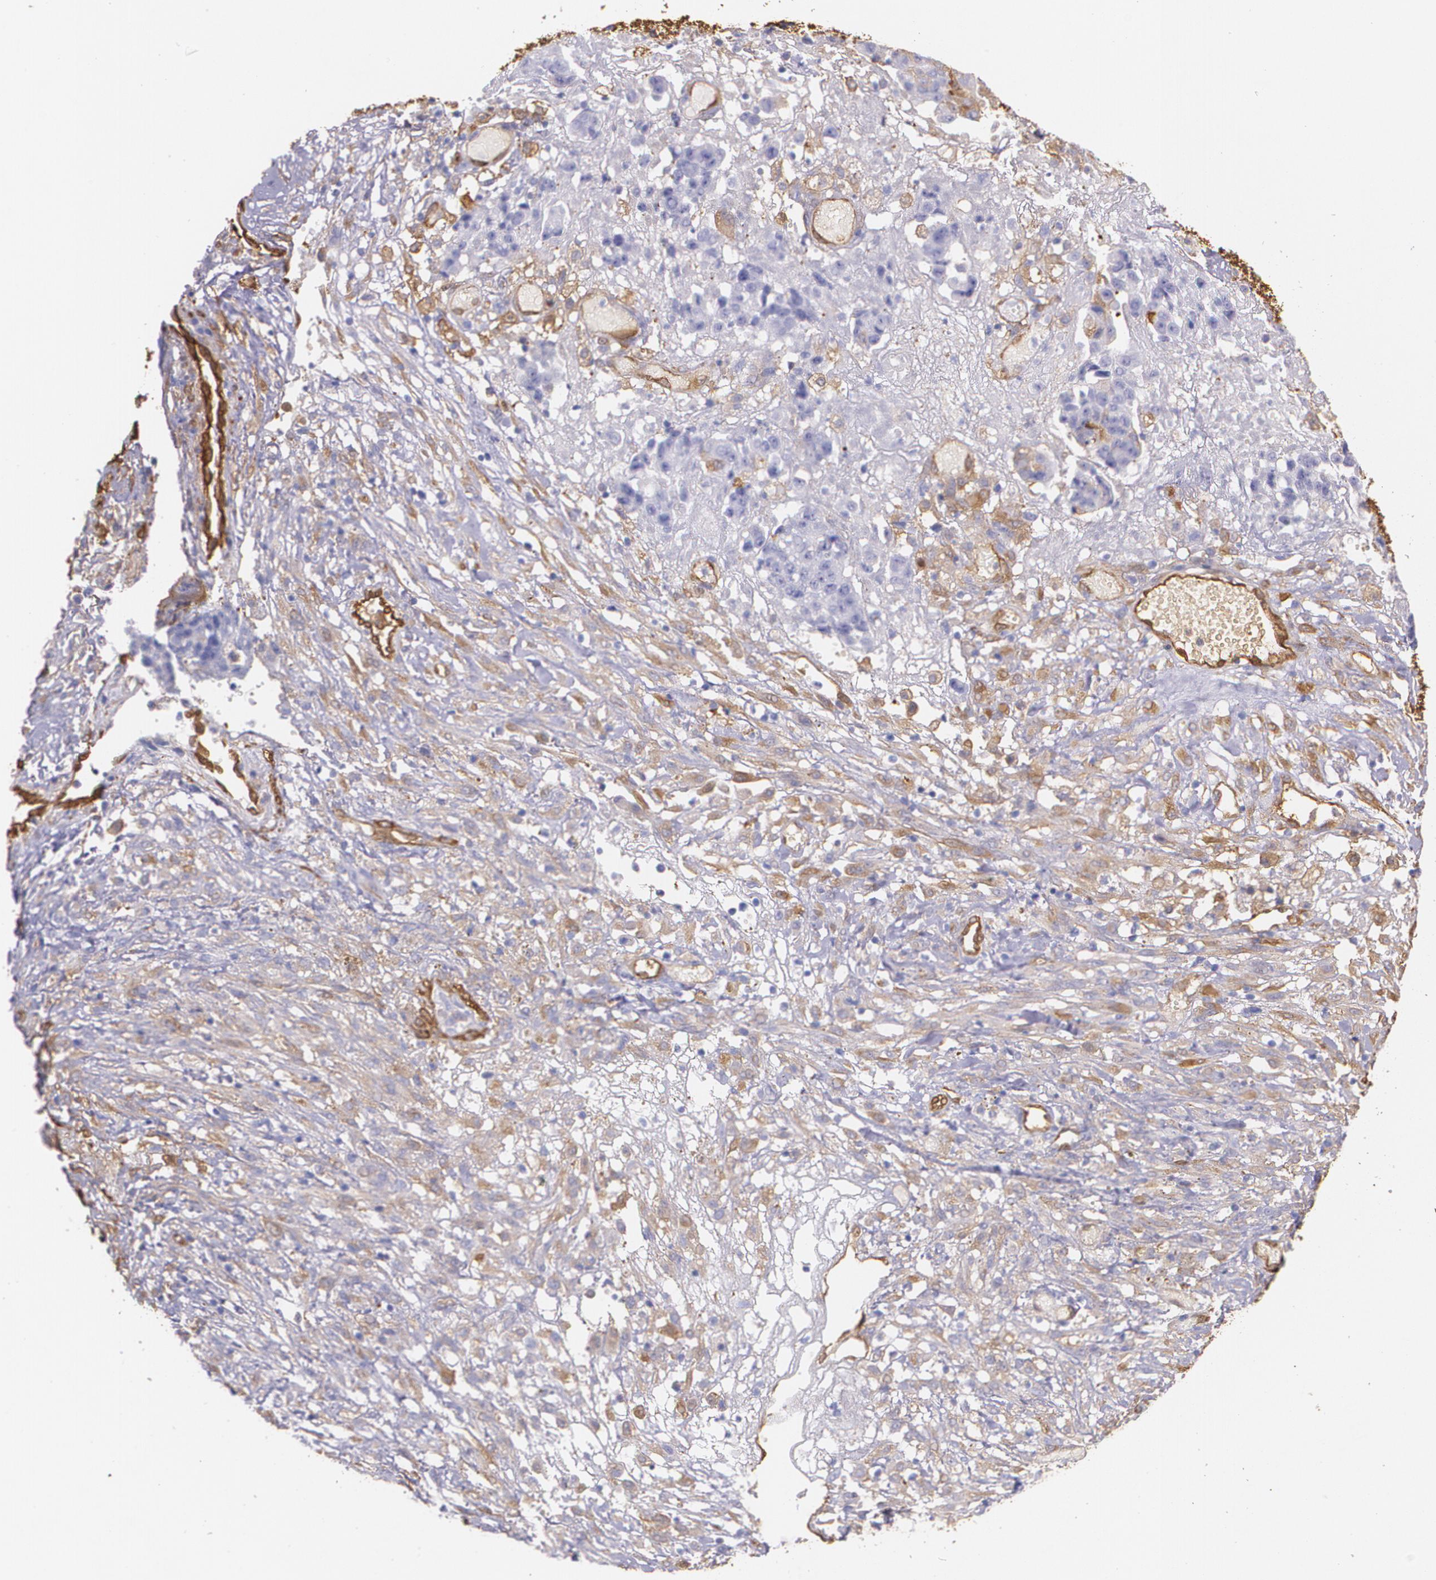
{"staining": {"intensity": "negative", "quantity": "none", "location": "none"}, "tissue": "ovarian cancer", "cell_type": "Tumor cells", "image_type": "cancer", "snomed": [{"axis": "morphology", "description": "Carcinoma, endometroid"}, {"axis": "topography", "description": "Ovary"}], "caption": "Tumor cells show no significant protein positivity in ovarian cancer (endometroid carcinoma).", "gene": "MMP2", "patient": {"sex": "female", "age": 42}}